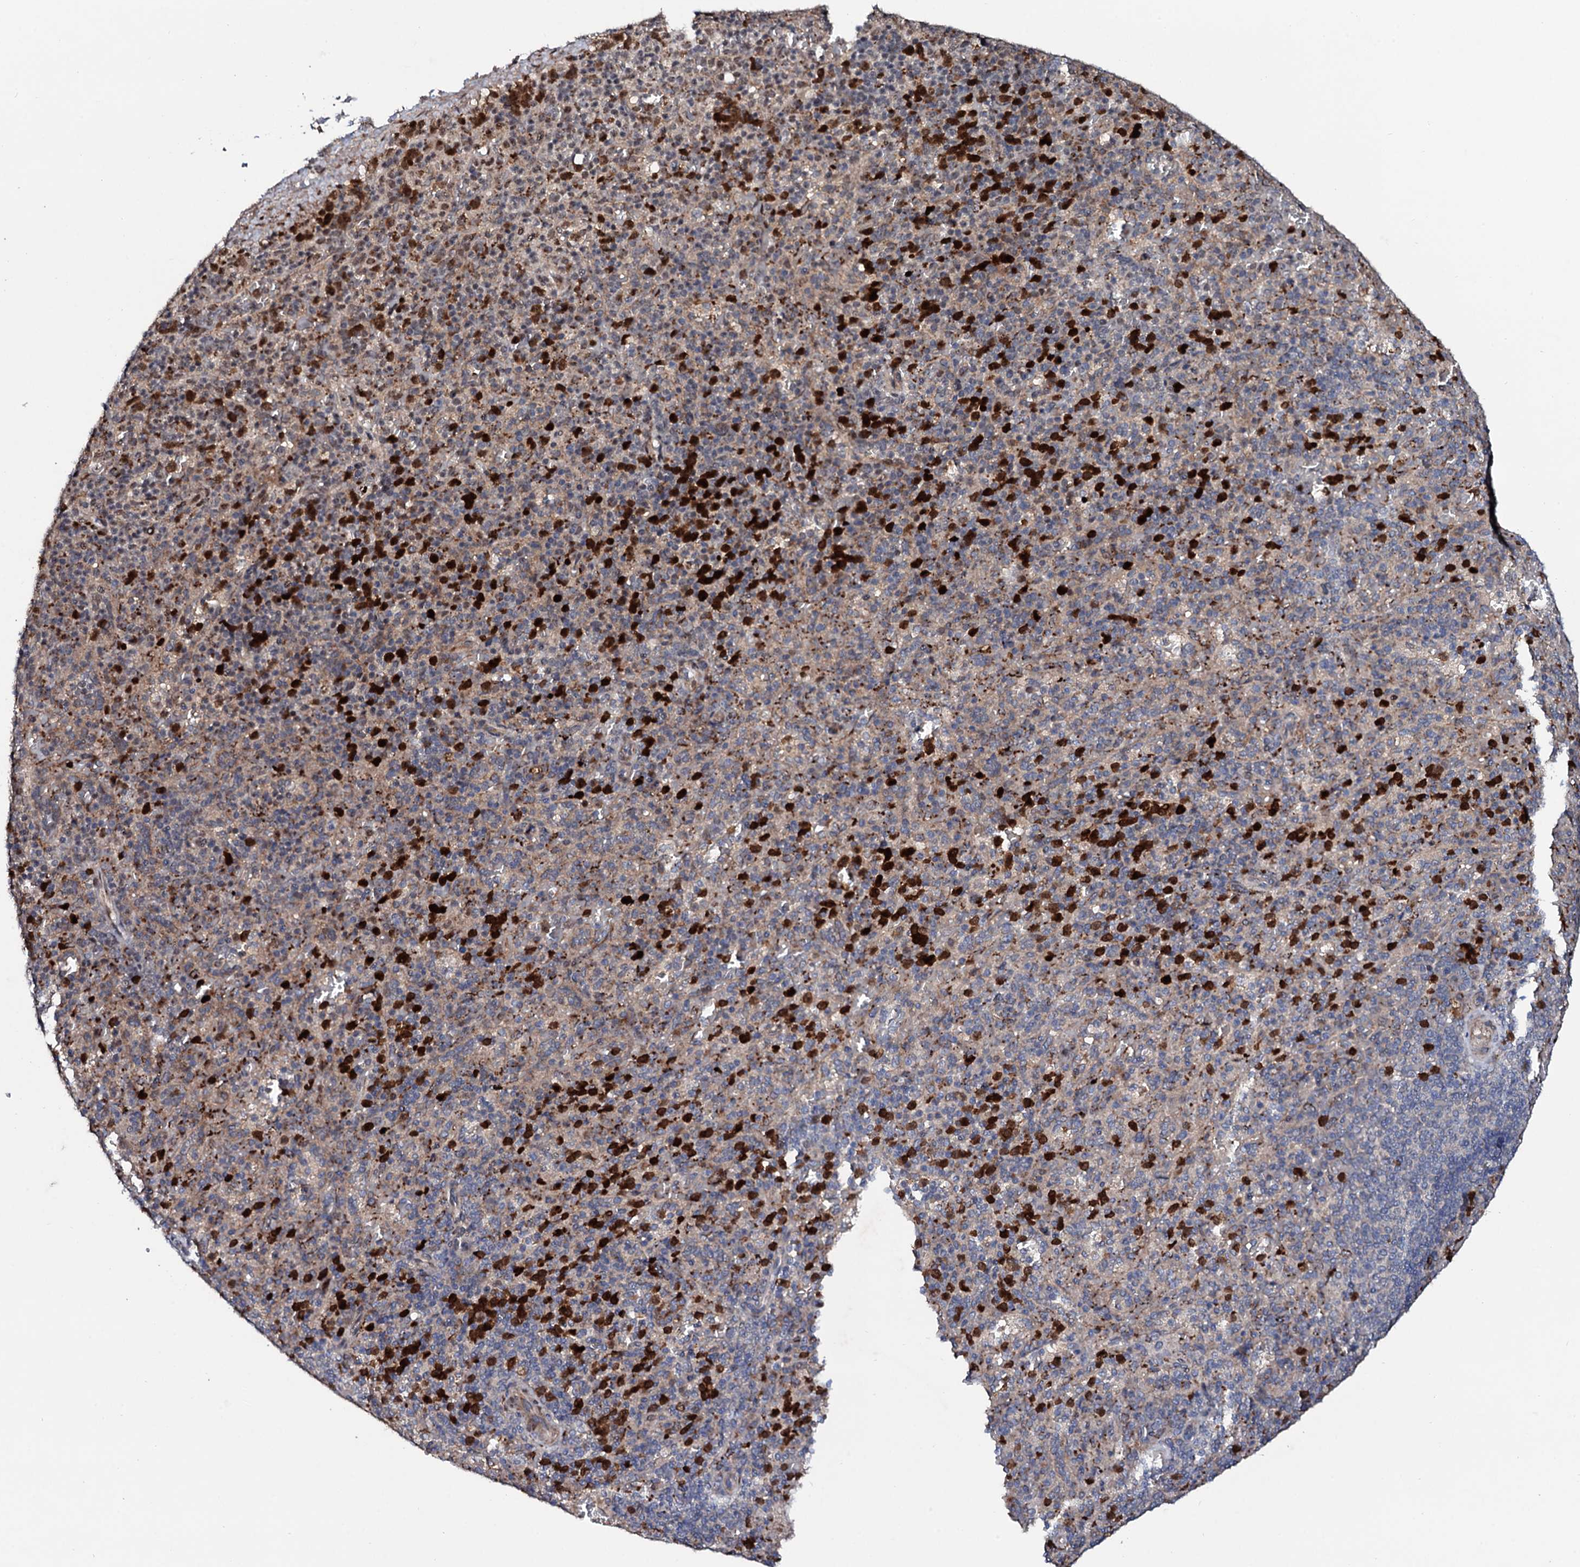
{"staining": {"intensity": "strong", "quantity": "25%-75%", "location": "cytoplasmic/membranous"}, "tissue": "spleen", "cell_type": "Cells in red pulp", "image_type": "normal", "snomed": [{"axis": "morphology", "description": "Normal tissue, NOS"}, {"axis": "topography", "description": "Spleen"}], "caption": "Unremarkable spleen reveals strong cytoplasmic/membranous staining in about 25%-75% of cells in red pulp The protein of interest is shown in brown color, while the nuclei are stained blue..", "gene": "COG6", "patient": {"sex": "male", "age": 82}}